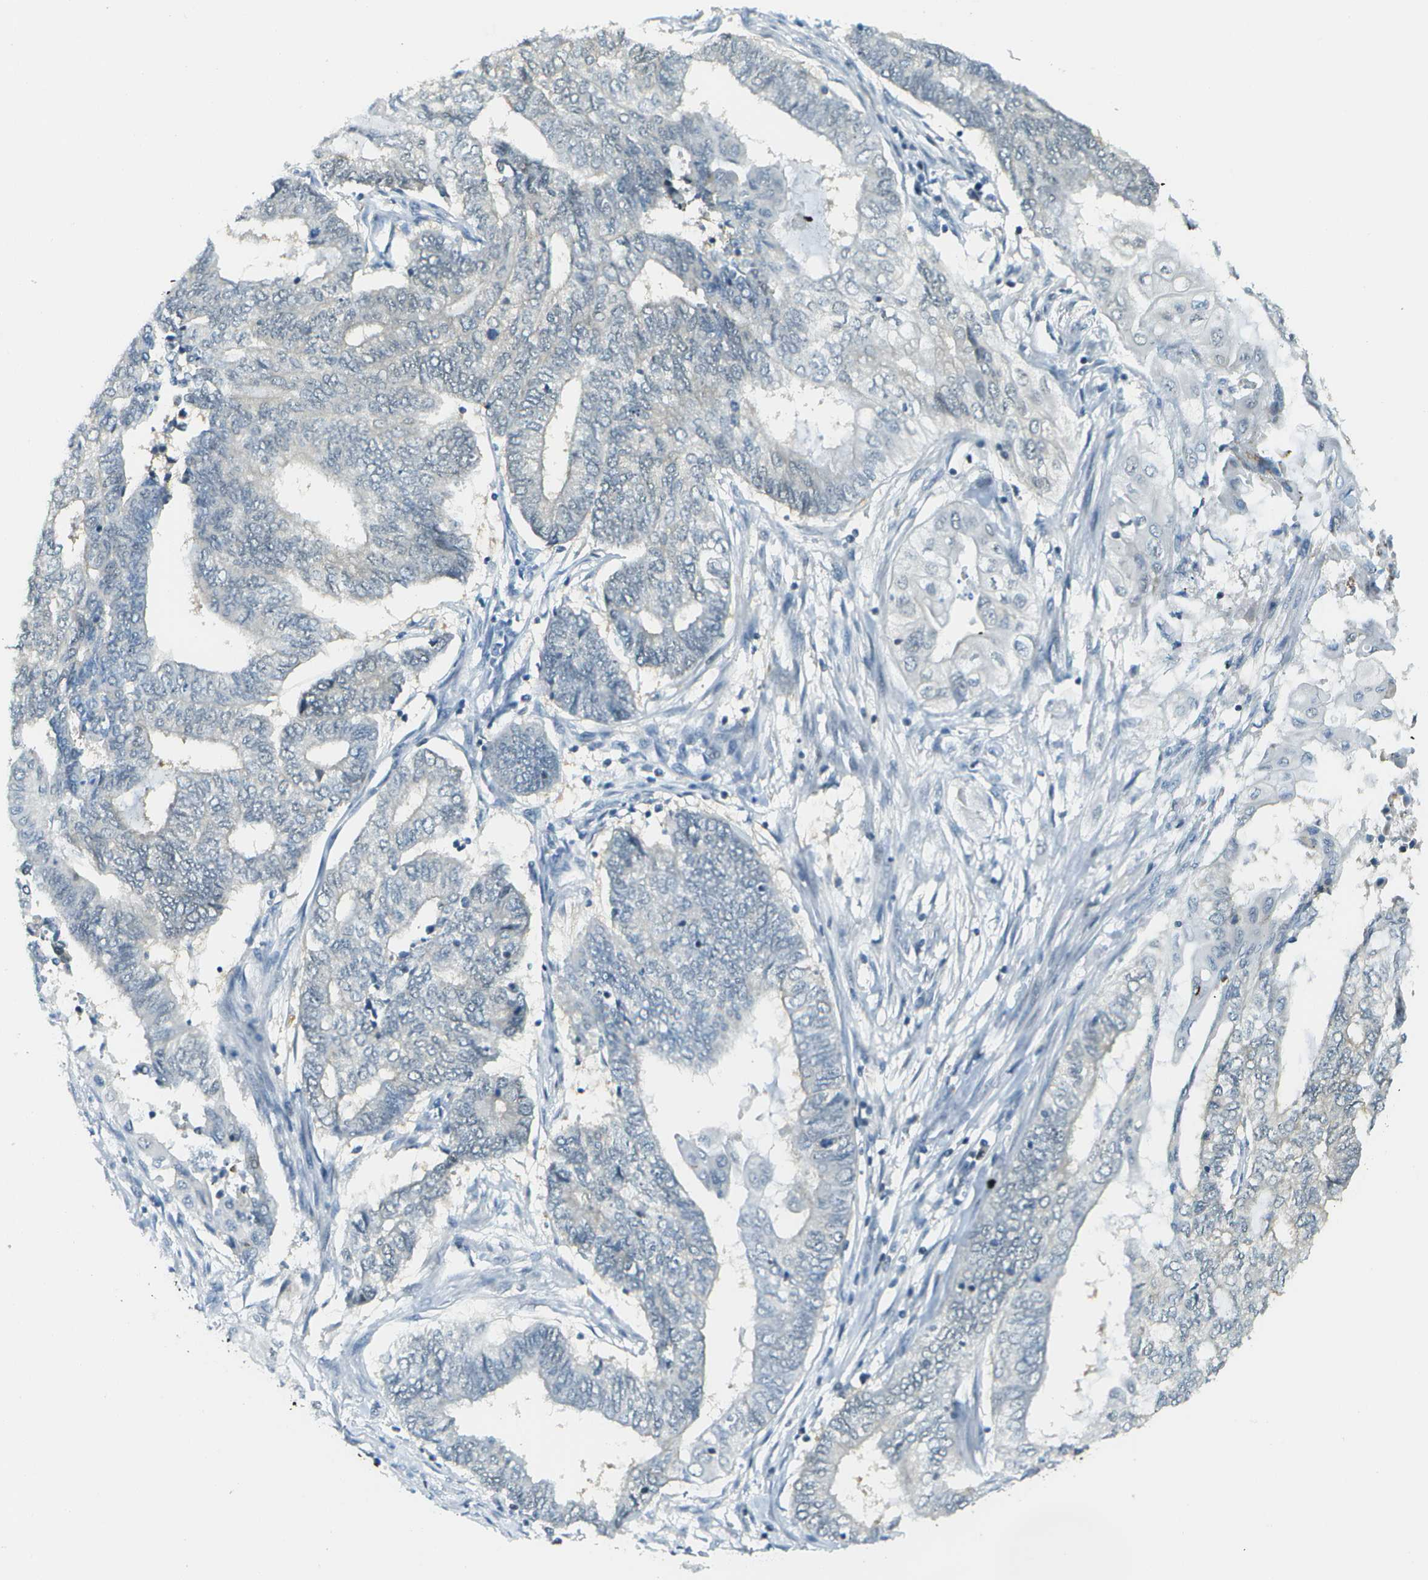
{"staining": {"intensity": "negative", "quantity": "none", "location": "none"}, "tissue": "endometrial cancer", "cell_type": "Tumor cells", "image_type": "cancer", "snomed": [{"axis": "morphology", "description": "Adenocarcinoma, NOS"}, {"axis": "topography", "description": "Uterus"}, {"axis": "topography", "description": "Endometrium"}], "caption": "Immunohistochemical staining of human endometrial cancer reveals no significant positivity in tumor cells.", "gene": "NEK11", "patient": {"sex": "female", "age": 70}}